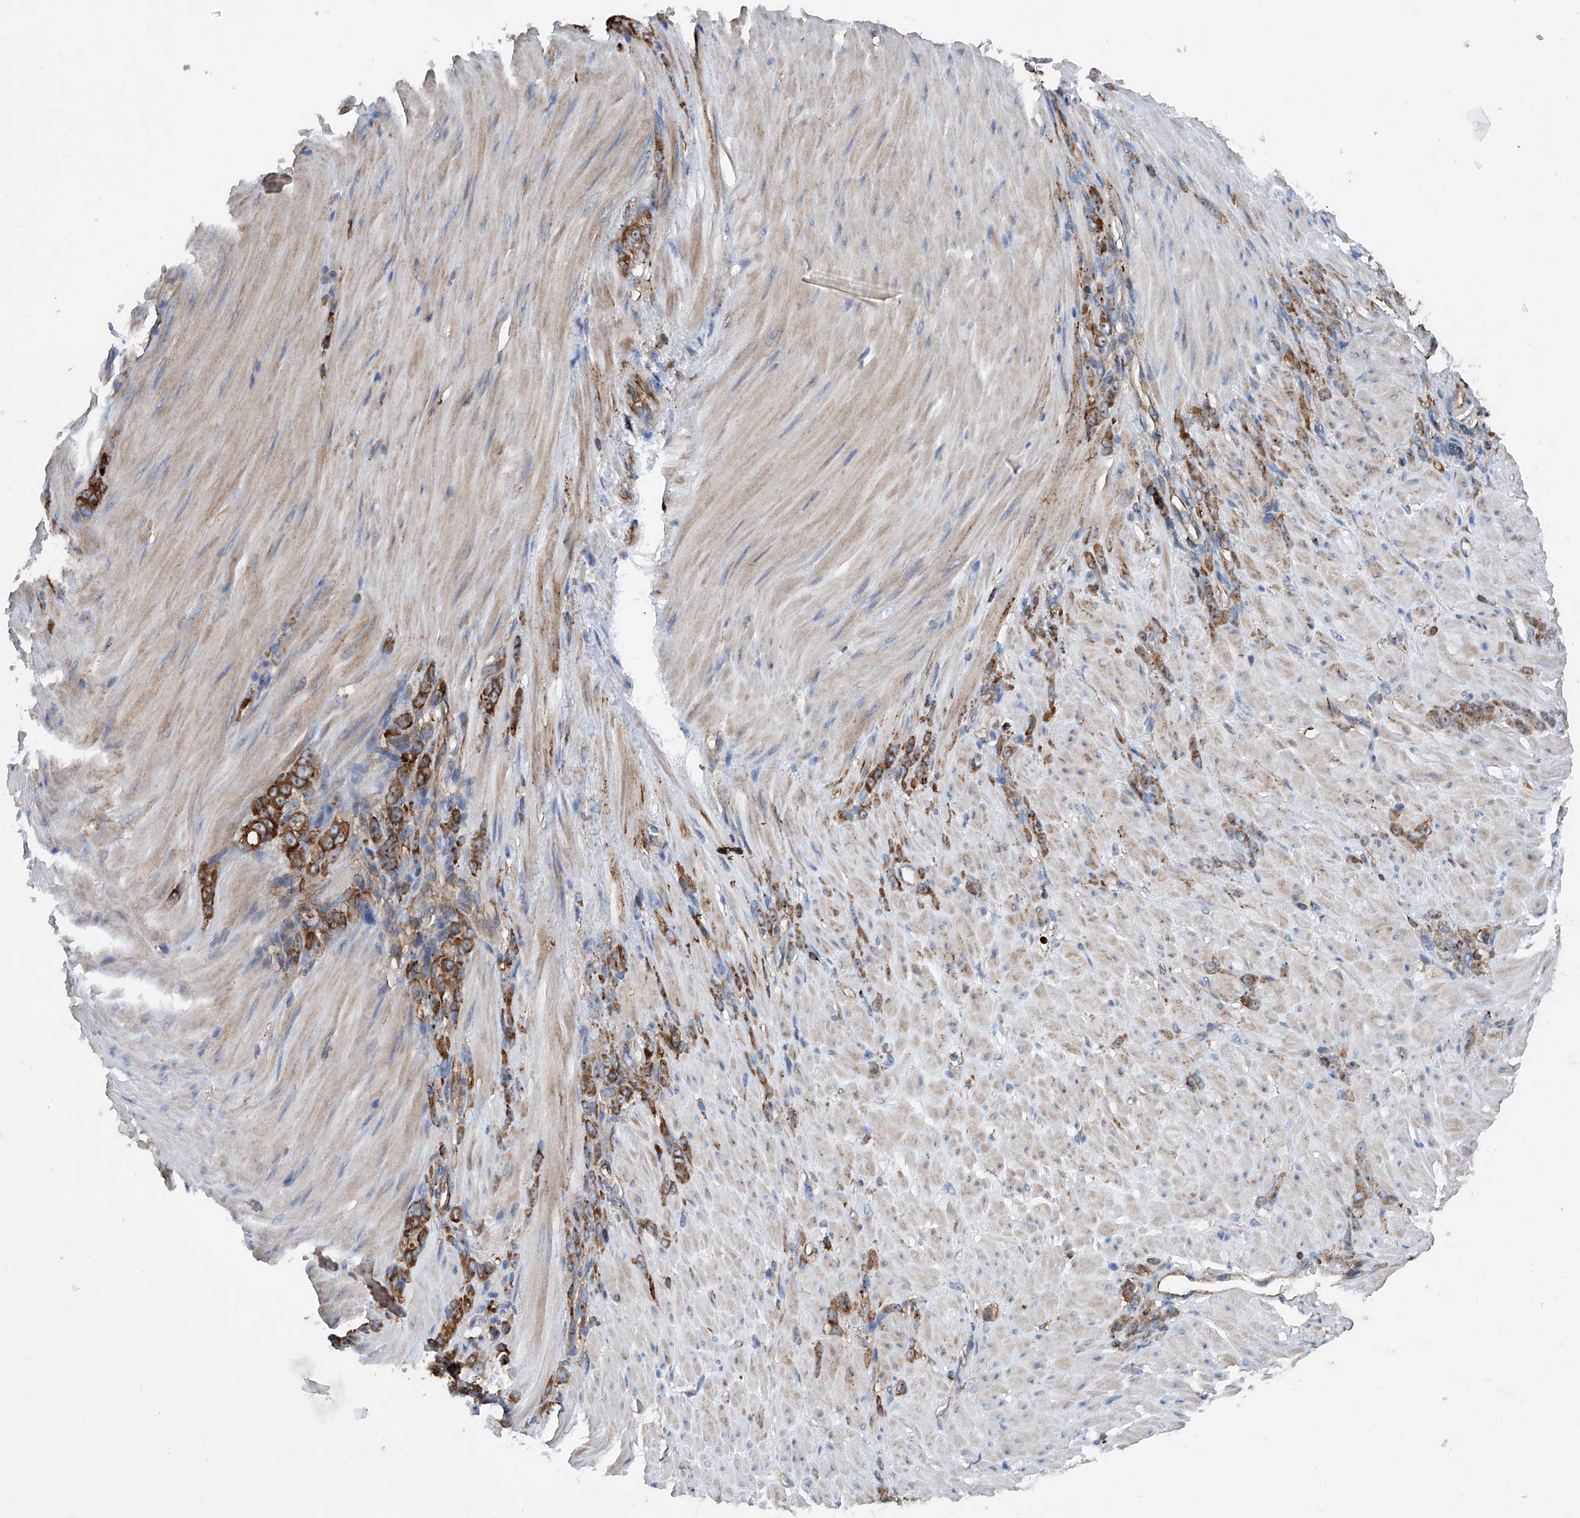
{"staining": {"intensity": "moderate", "quantity": ">75%", "location": "cytoplasmic/membranous"}, "tissue": "stomach cancer", "cell_type": "Tumor cells", "image_type": "cancer", "snomed": [{"axis": "morphology", "description": "Normal tissue, NOS"}, {"axis": "morphology", "description": "Adenocarcinoma, NOS"}, {"axis": "topography", "description": "Stomach"}], "caption": "Protein analysis of stomach adenocarcinoma tissue demonstrates moderate cytoplasmic/membranous expression in approximately >75% of tumor cells.", "gene": "ZNF484", "patient": {"sex": "male", "age": 82}}